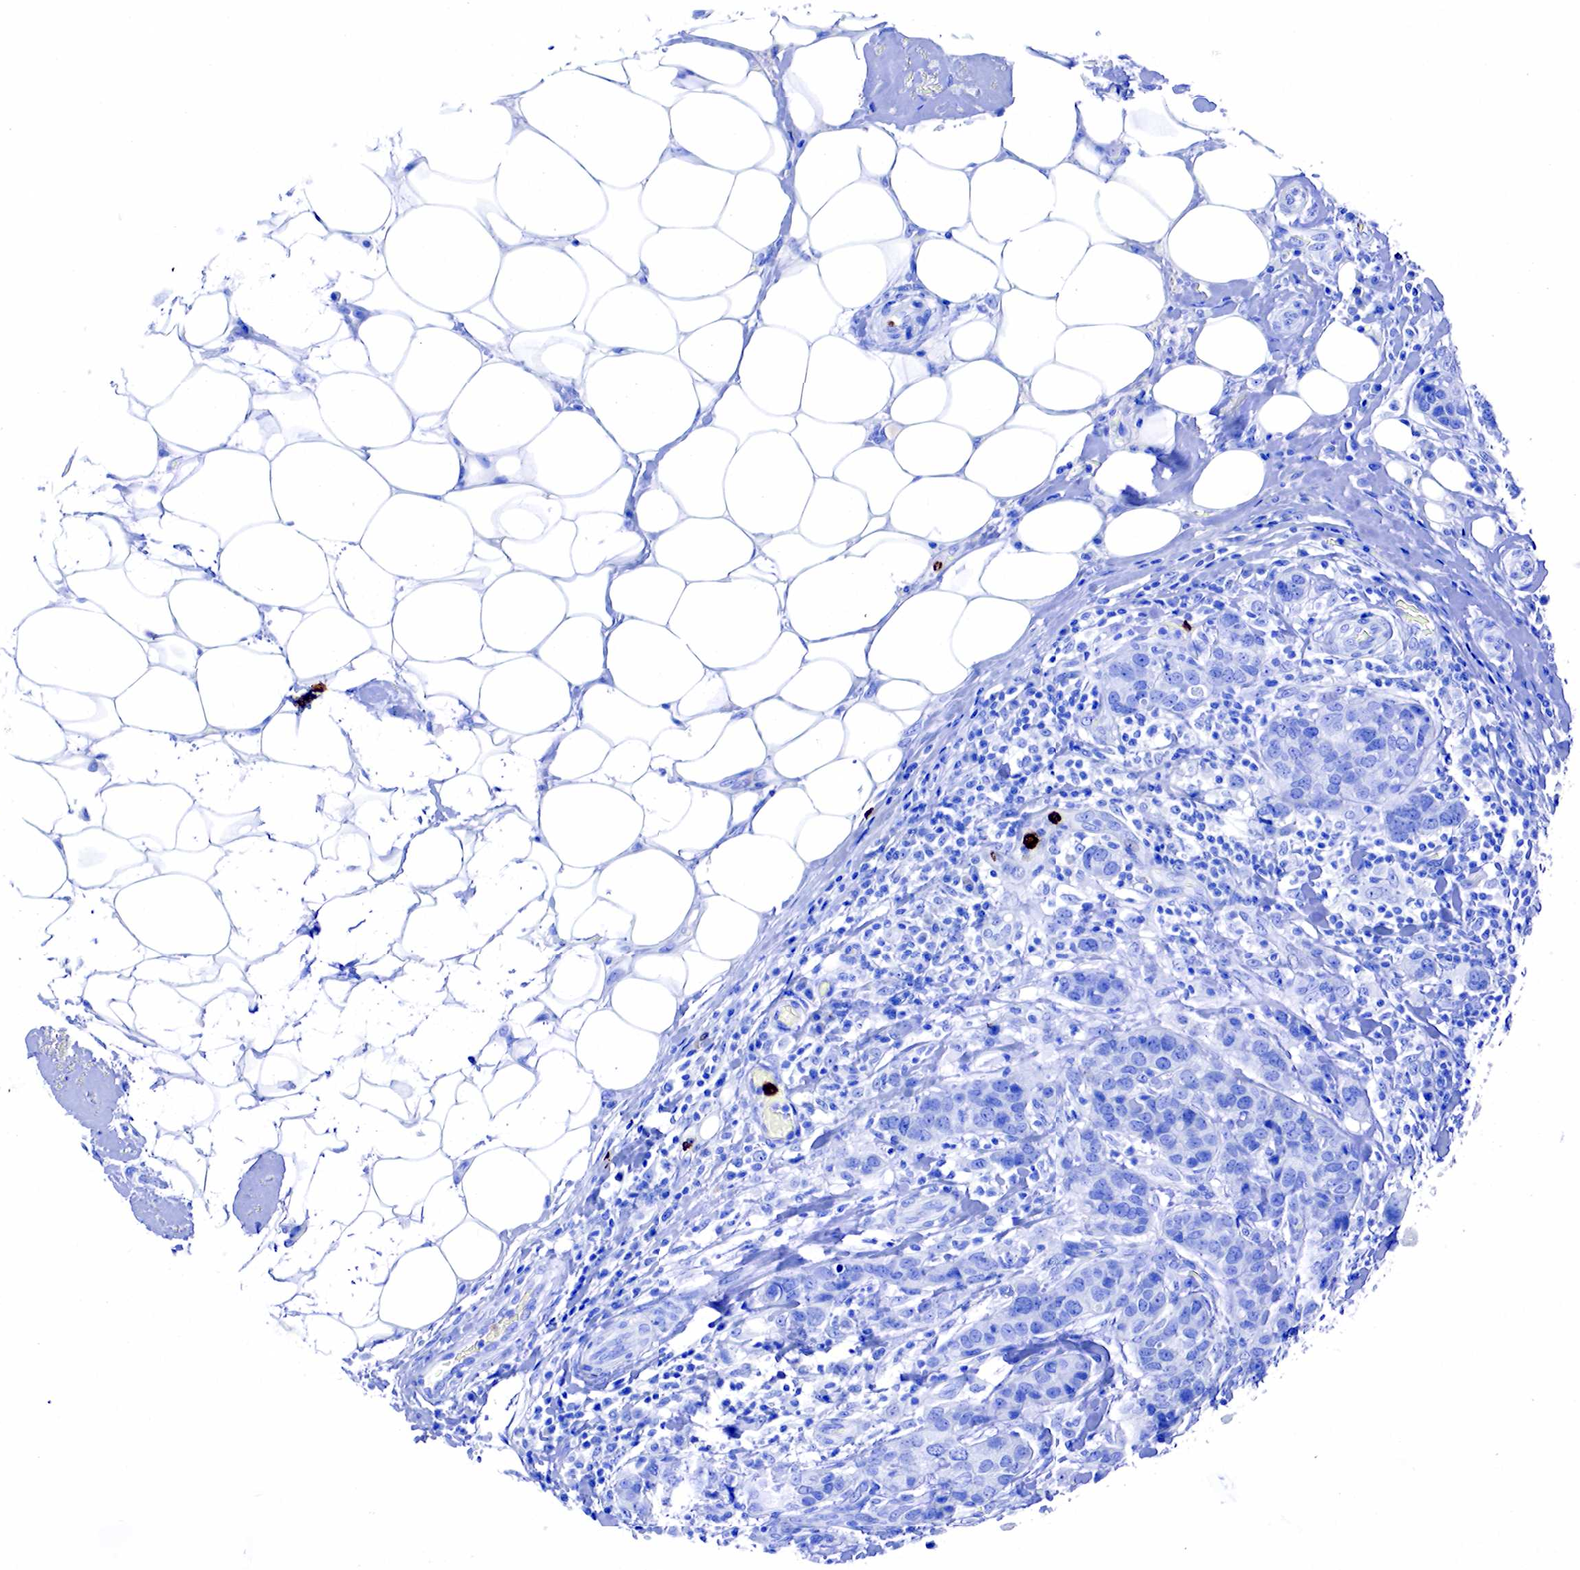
{"staining": {"intensity": "negative", "quantity": "none", "location": "none"}, "tissue": "breast cancer", "cell_type": "Tumor cells", "image_type": "cancer", "snomed": [{"axis": "morphology", "description": "Duct carcinoma"}, {"axis": "topography", "description": "Breast"}], "caption": "Tumor cells are negative for protein expression in human invasive ductal carcinoma (breast).", "gene": "FUT4", "patient": {"sex": "female", "age": 91}}